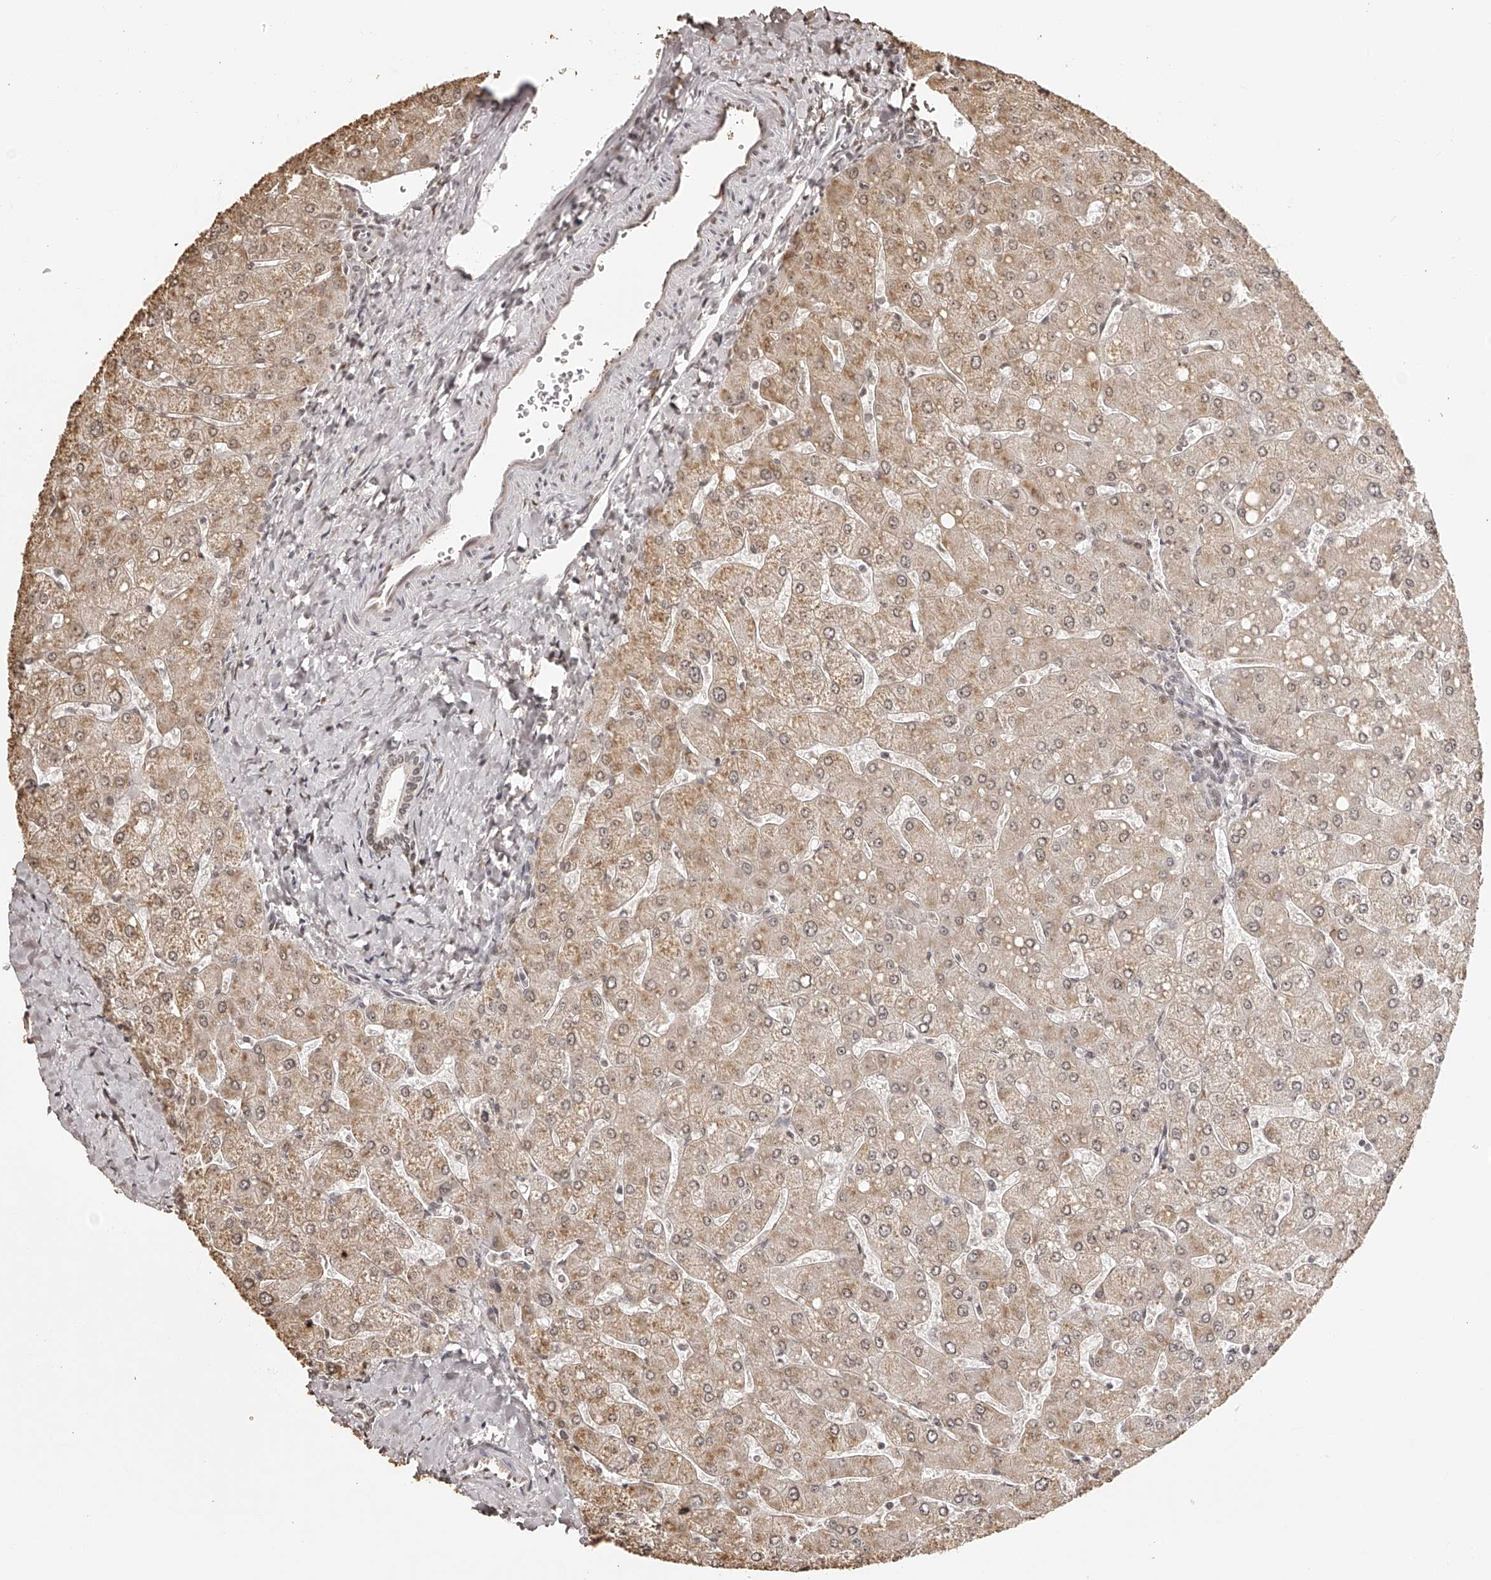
{"staining": {"intensity": "weak", "quantity": ">75%", "location": "nuclear"}, "tissue": "liver", "cell_type": "Cholangiocytes", "image_type": "normal", "snomed": [{"axis": "morphology", "description": "Normal tissue, NOS"}, {"axis": "topography", "description": "Liver"}], "caption": "Immunohistochemical staining of normal human liver demonstrates >75% levels of weak nuclear protein expression in approximately >75% of cholangiocytes.", "gene": "ZNF503", "patient": {"sex": "male", "age": 55}}